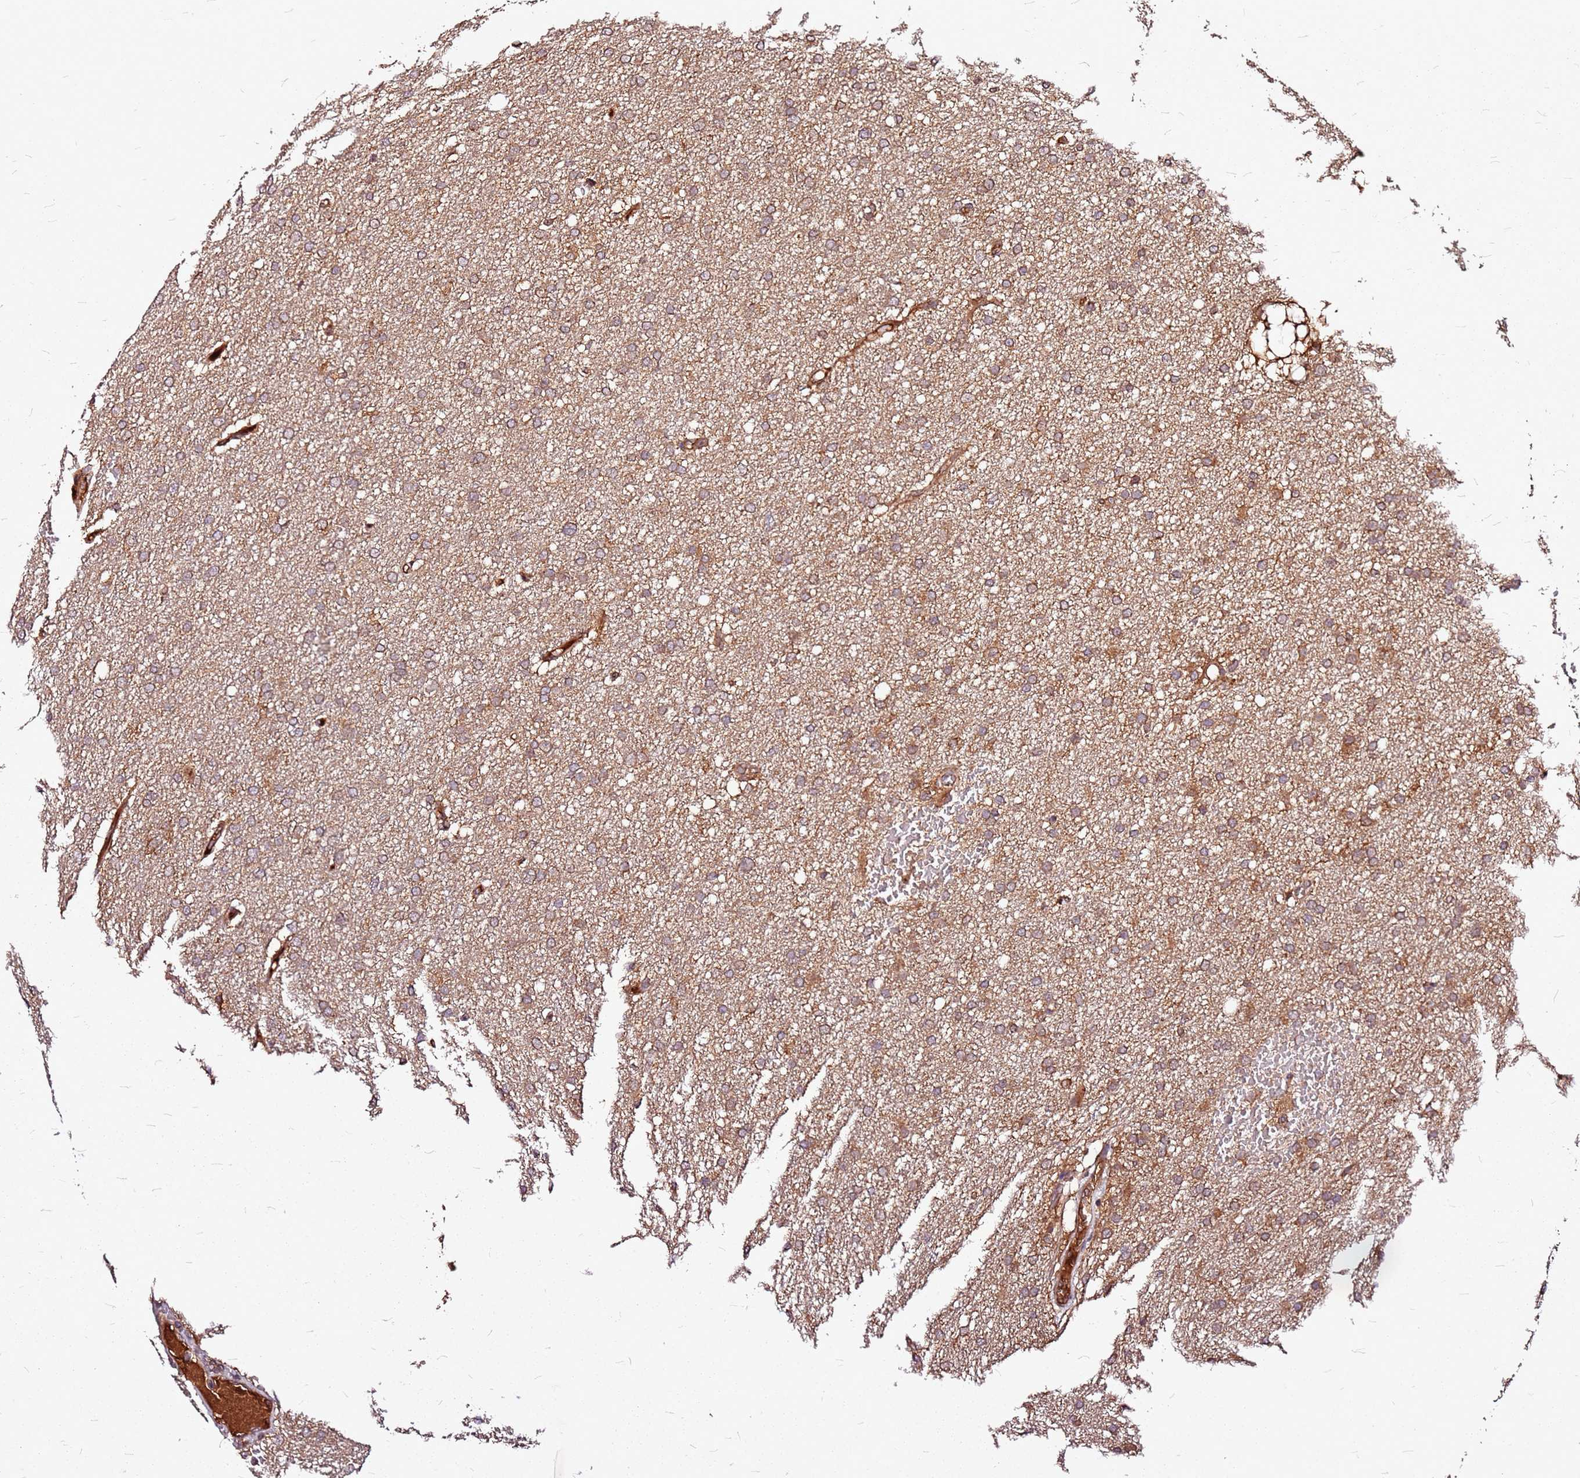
{"staining": {"intensity": "weak", "quantity": ">75%", "location": "cytoplasmic/membranous"}, "tissue": "glioma", "cell_type": "Tumor cells", "image_type": "cancer", "snomed": [{"axis": "morphology", "description": "Glioma, malignant, High grade"}, {"axis": "topography", "description": "Cerebral cortex"}], "caption": "This photomicrograph shows immunohistochemistry (IHC) staining of human glioma, with low weak cytoplasmic/membranous expression in about >75% of tumor cells.", "gene": "LYPLAL1", "patient": {"sex": "female", "age": 36}}